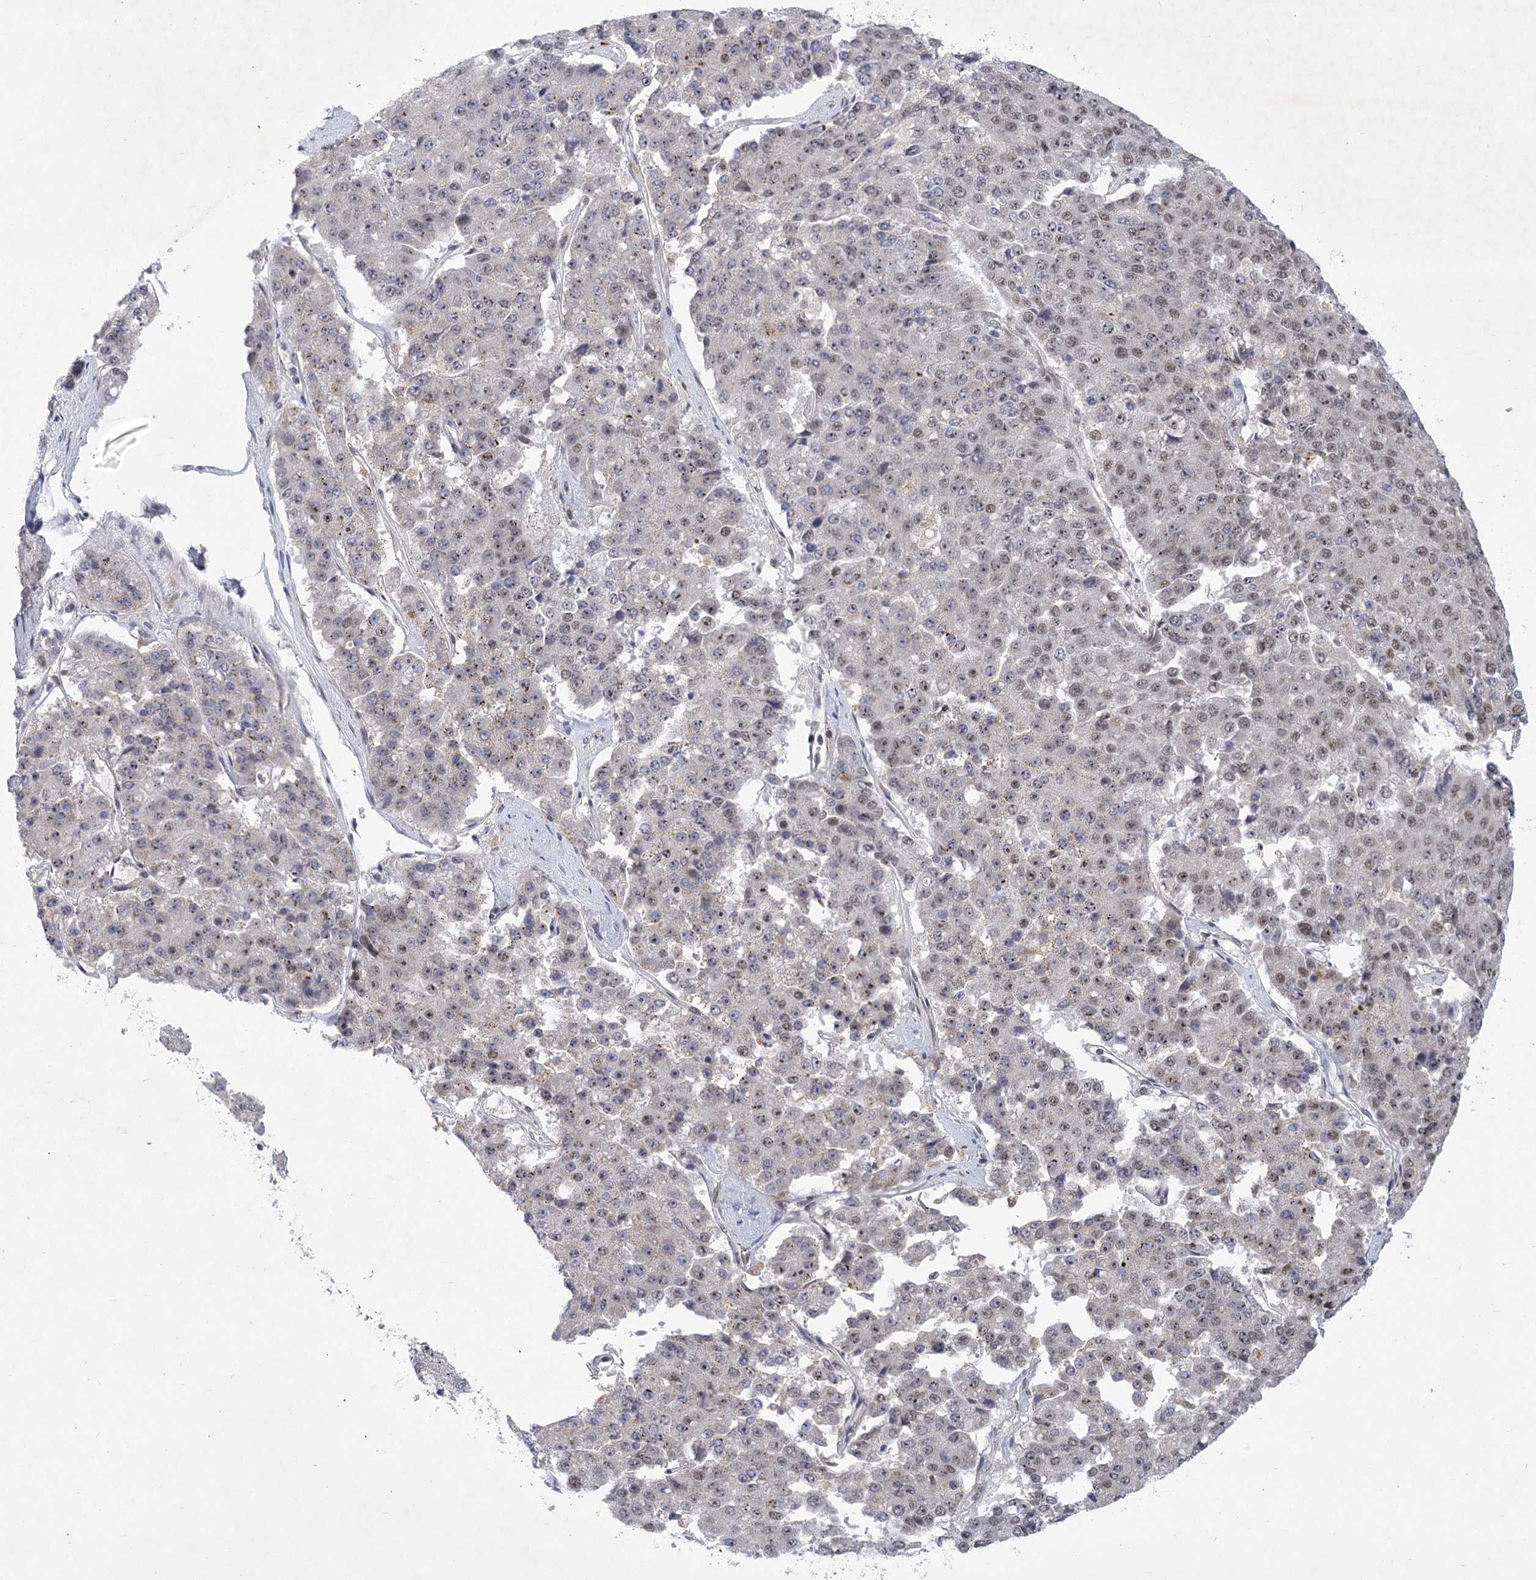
{"staining": {"intensity": "weak", "quantity": "25%-75%", "location": "nuclear"}, "tissue": "pancreatic cancer", "cell_type": "Tumor cells", "image_type": "cancer", "snomed": [{"axis": "morphology", "description": "Adenocarcinoma, NOS"}, {"axis": "topography", "description": "Pancreas"}], "caption": "A brown stain labels weak nuclear expression of a protein in human pancreatic cancer (adenocarcinoma) tumor cells.", "gene": "CIB4", "patient": {"sex": "male", "age": 50}}